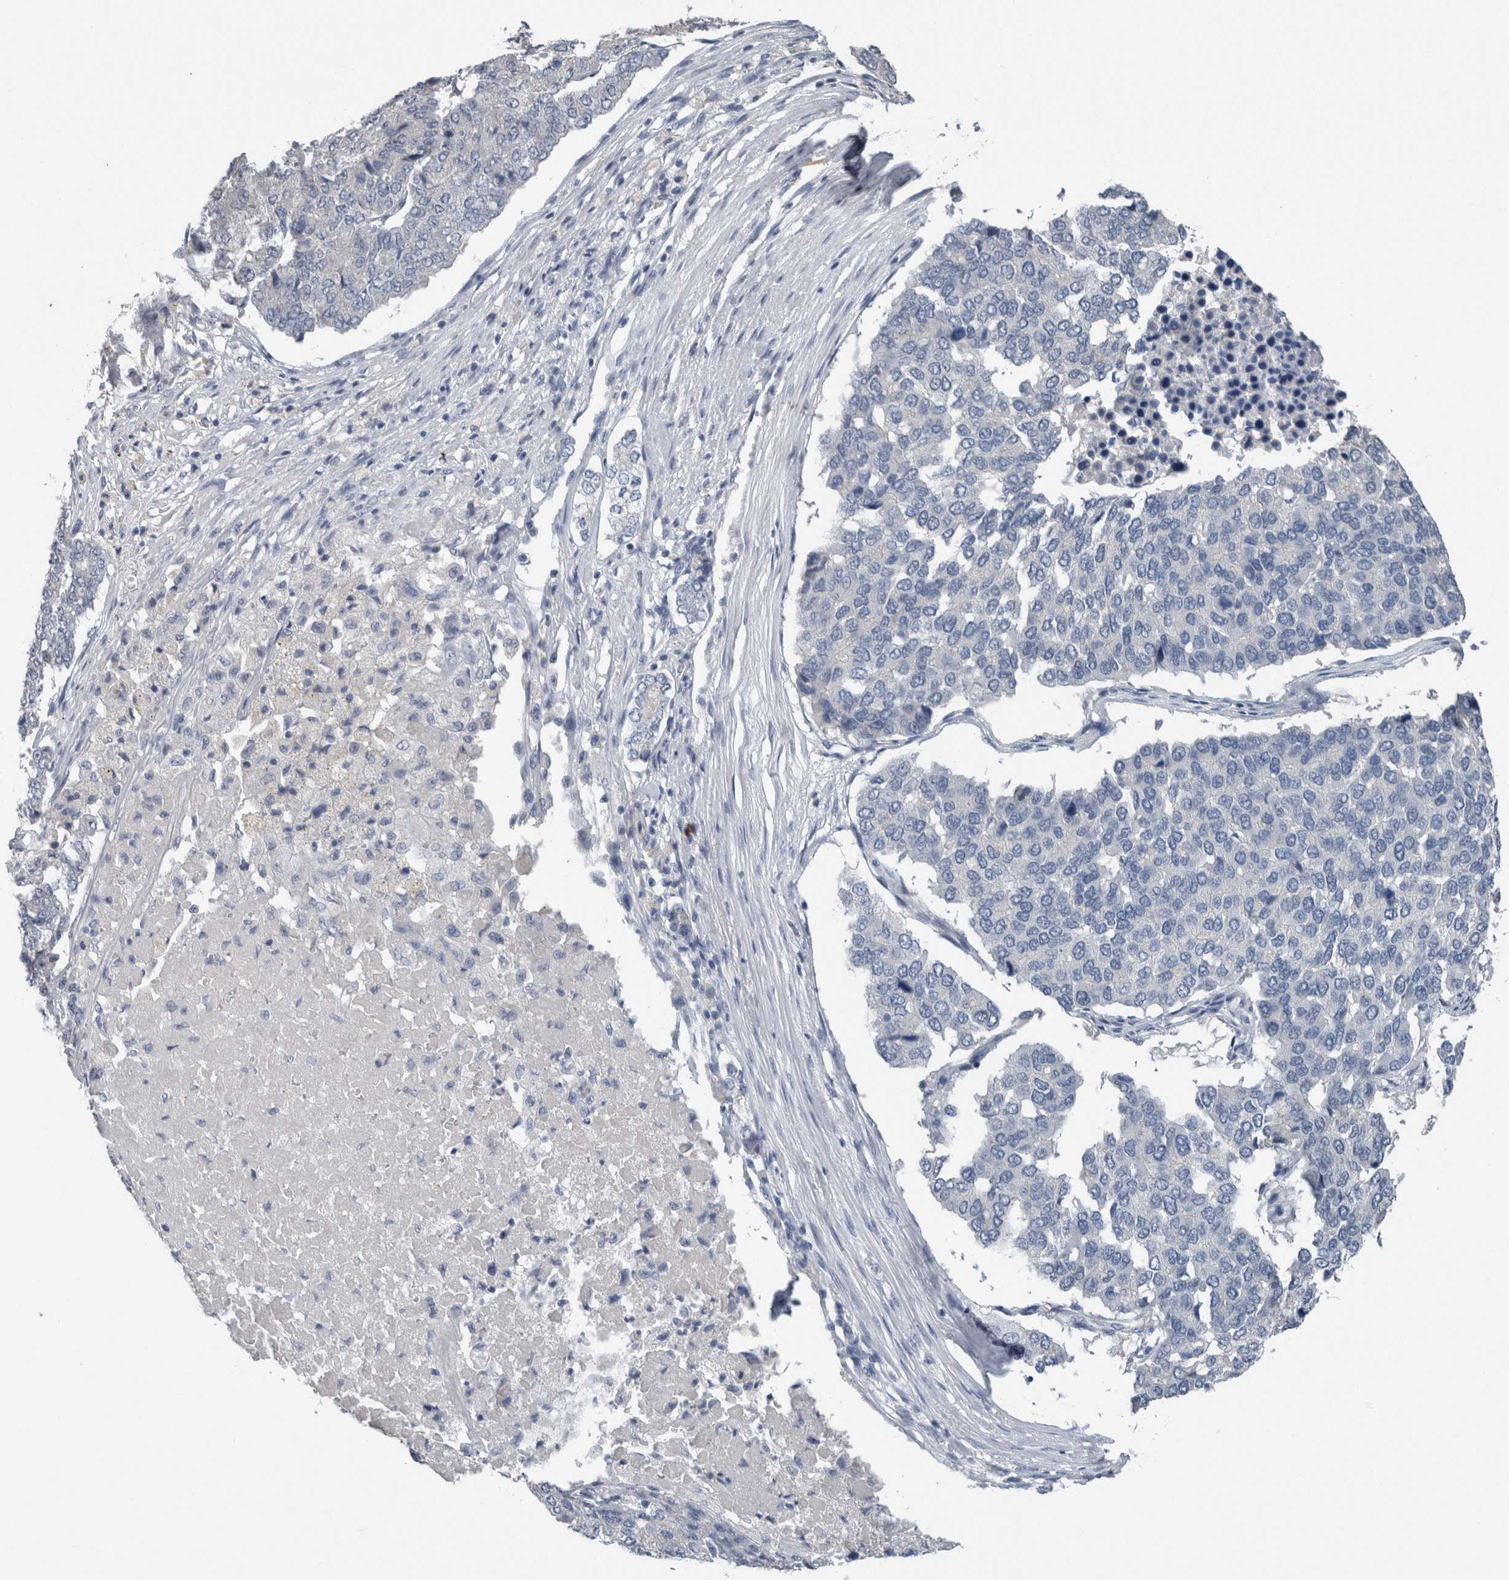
{"staining": {"intensity": "negative", "quantity": "none", "location": "none"}, "tissue": "pancreatic cancer", "cell_type": "Tumor cells", "image_type": "cancer", "snomed": [{"axis": "morphology", "description": "Adenocarcinoma, NOS"}, {"axis": "topography", "description": "Pancreas"}], "caption": "Immunohistochemistry (IHC) micrograph of pancreatic cancer (adenocarcinoma) stained for a protein (brown), which displays no staining in tumor cells.", "gene": "CRNN", "patient": {"sex": "male", "age": 50}}